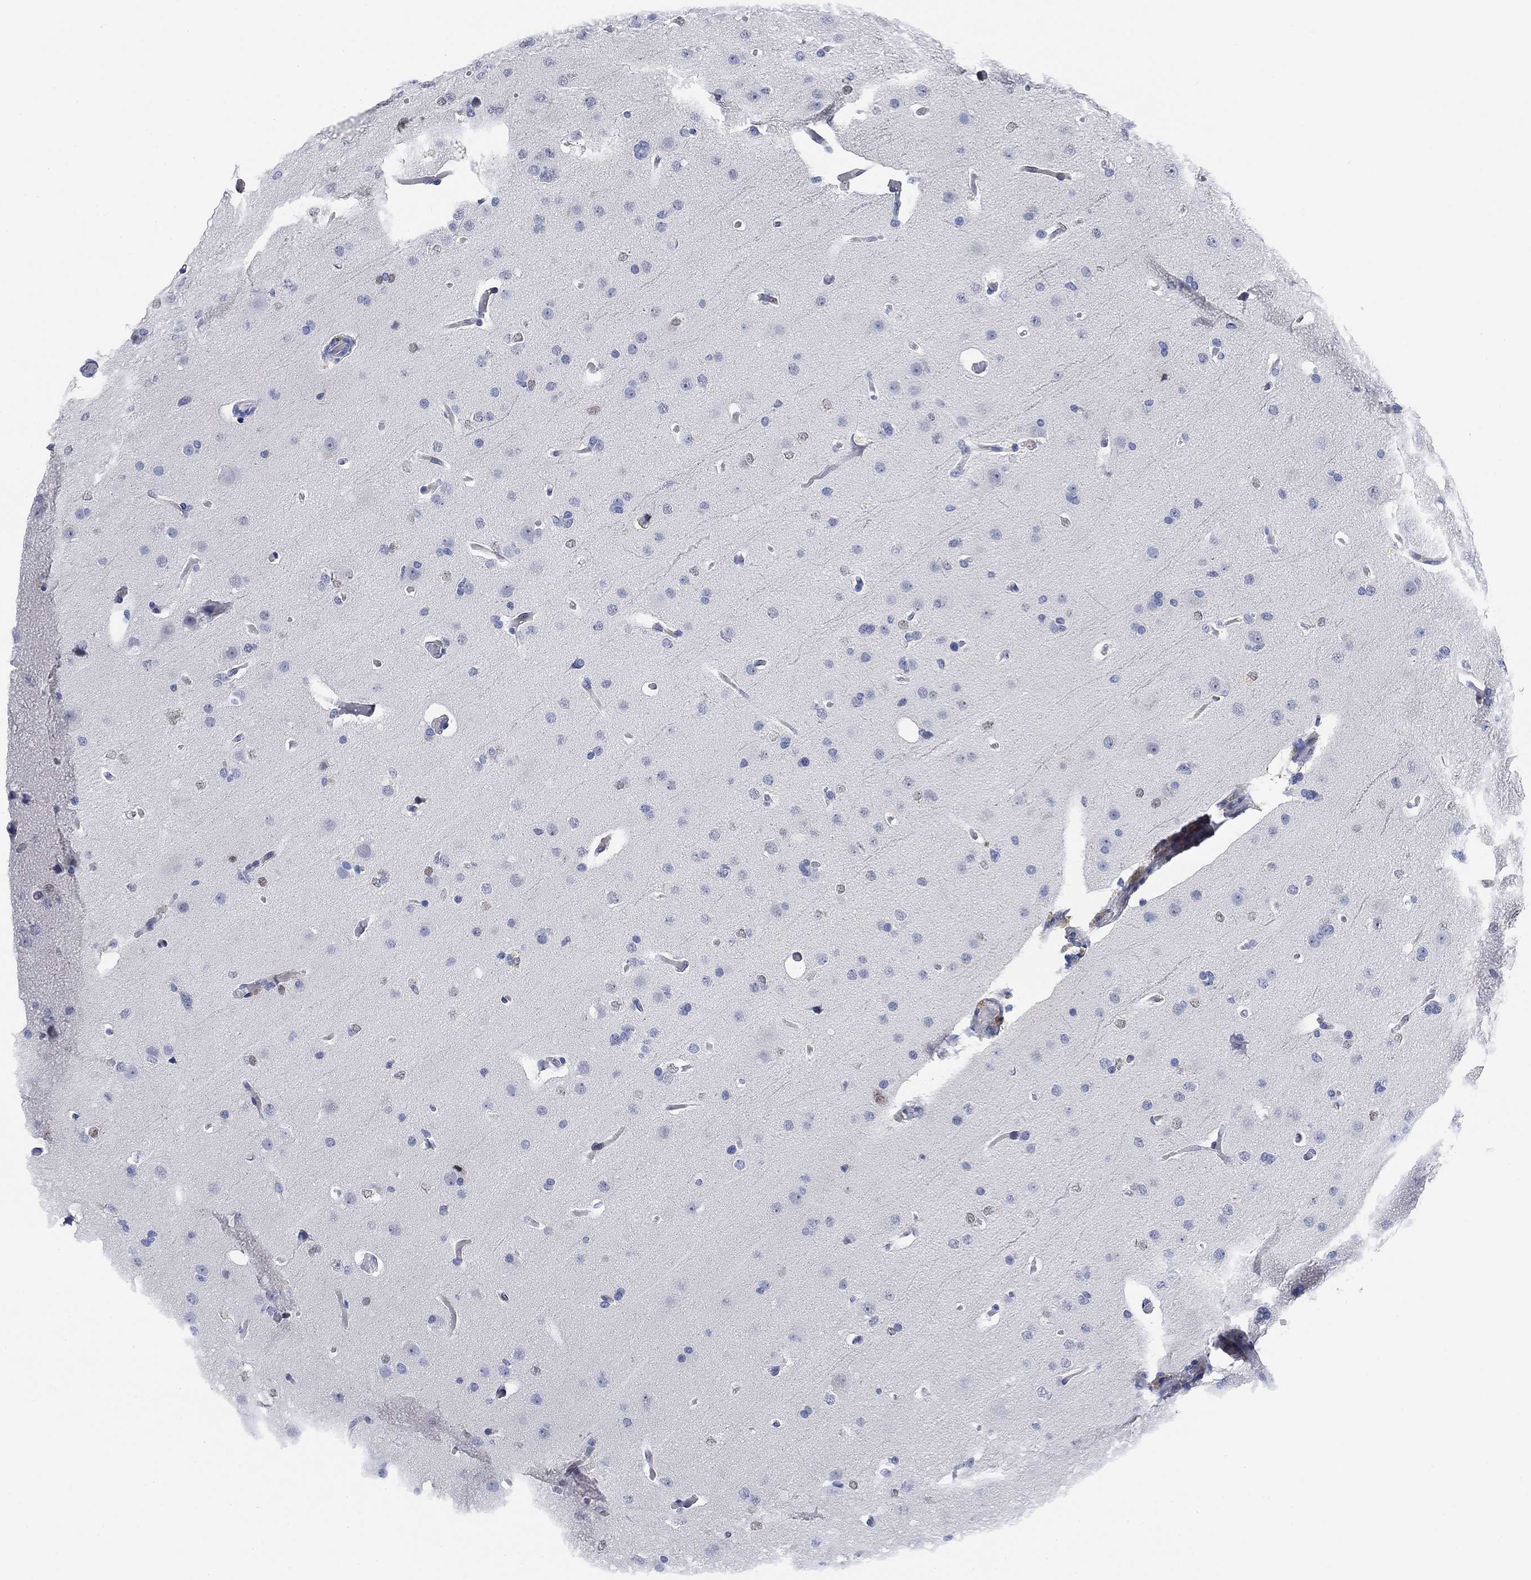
{"staining": {"intensity": "negative", "quantity": "none", "location": "none"}, "tissue": "glioma", "cell_type": "Tumor cells", "image_type": "cancer", "snomed": [{"axis": "morphology", "description": "Glioma, malignant, Low grade"}, {"axis": "topography", "description": "Brain"}], "caption": "Immunohistochemistry (IHC) histopathology image of neoplastic tissue: glioma stained with DAB (3,3'-diaminobenzidine) reveals no significant protein positivity in tumor cells.", "gene": "PAX6", "patient": {"sex": "male", "age": 41}}